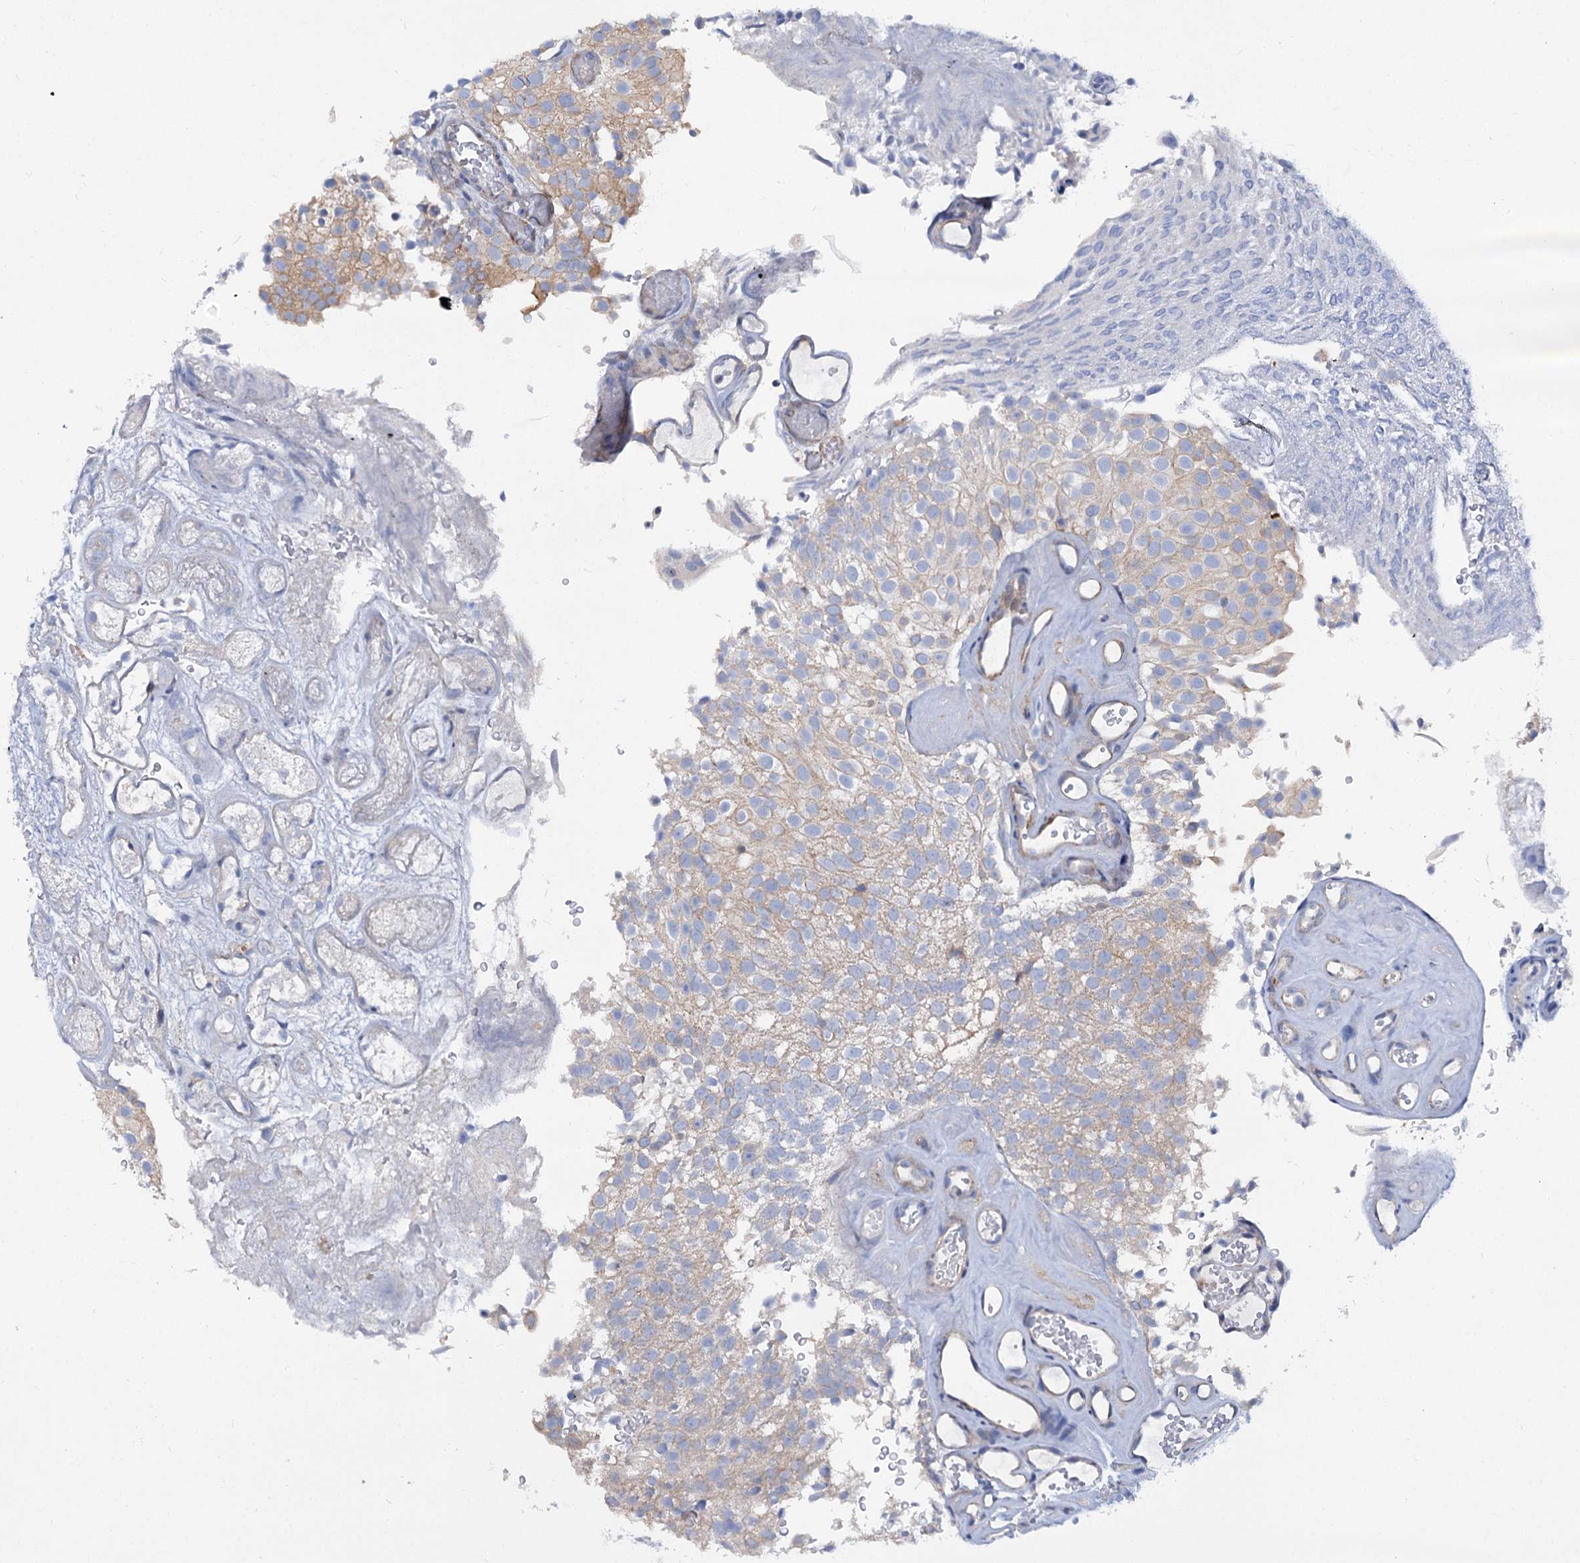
{"staining": {"intensity": "negative", "quantity": "none", "location": "none"}, "tissue": "urothelial cancer", "cell_type": "Tumor cells", "image_type": "cancer", "snomed": [{"axis": "morphology", "description": "Urothelial carcinoma, Low grade"}, {"axis": "topography", "description": "Urinary bladder"}], "caption": "Immunohistochemical staining of low-grade urothelial carcinoma exhibits no significant staining in tumor cells.", "gene": "TRIM55", "patient": {"sex": "male", "age": 78}}